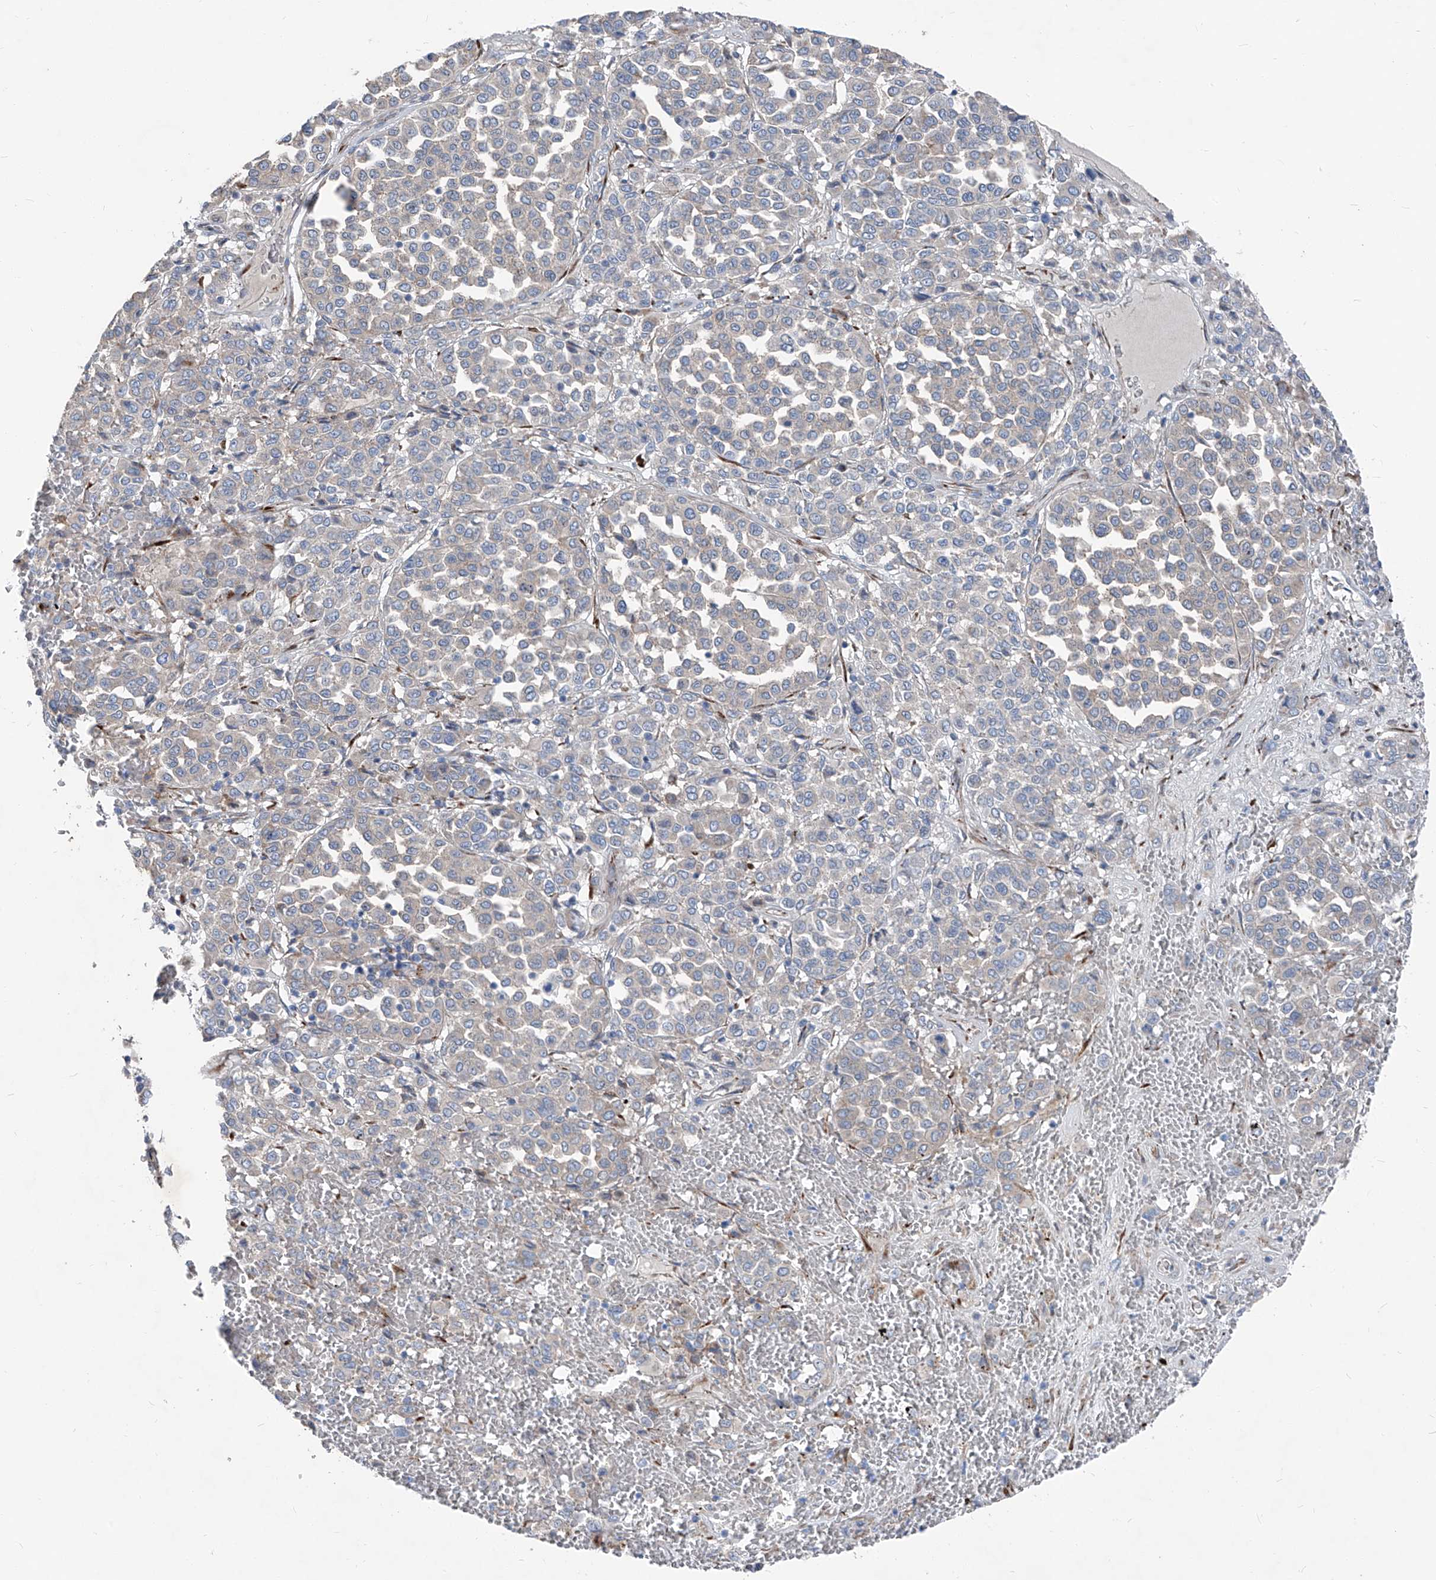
{"staining": {"intensity": "negative", "quantity": "none", "location": "none"}, "tissue": "melanoma", "cell_type": "Tumor cells", "image_type": "cancer", "snomed": [{"axis": "morphology", "description": "Malignant melanoma, Metastatic site"}, {"axis": "topography", "description": "Pancreas"}], "caption": "This image is of melanoma stained with immunohistochemistry to label a protein in brown with the nuclei are counter-stained blue. There is no expression in tumor cells.", "gene": "IFI27", "patient": {"sex": "female", "age": 30}}